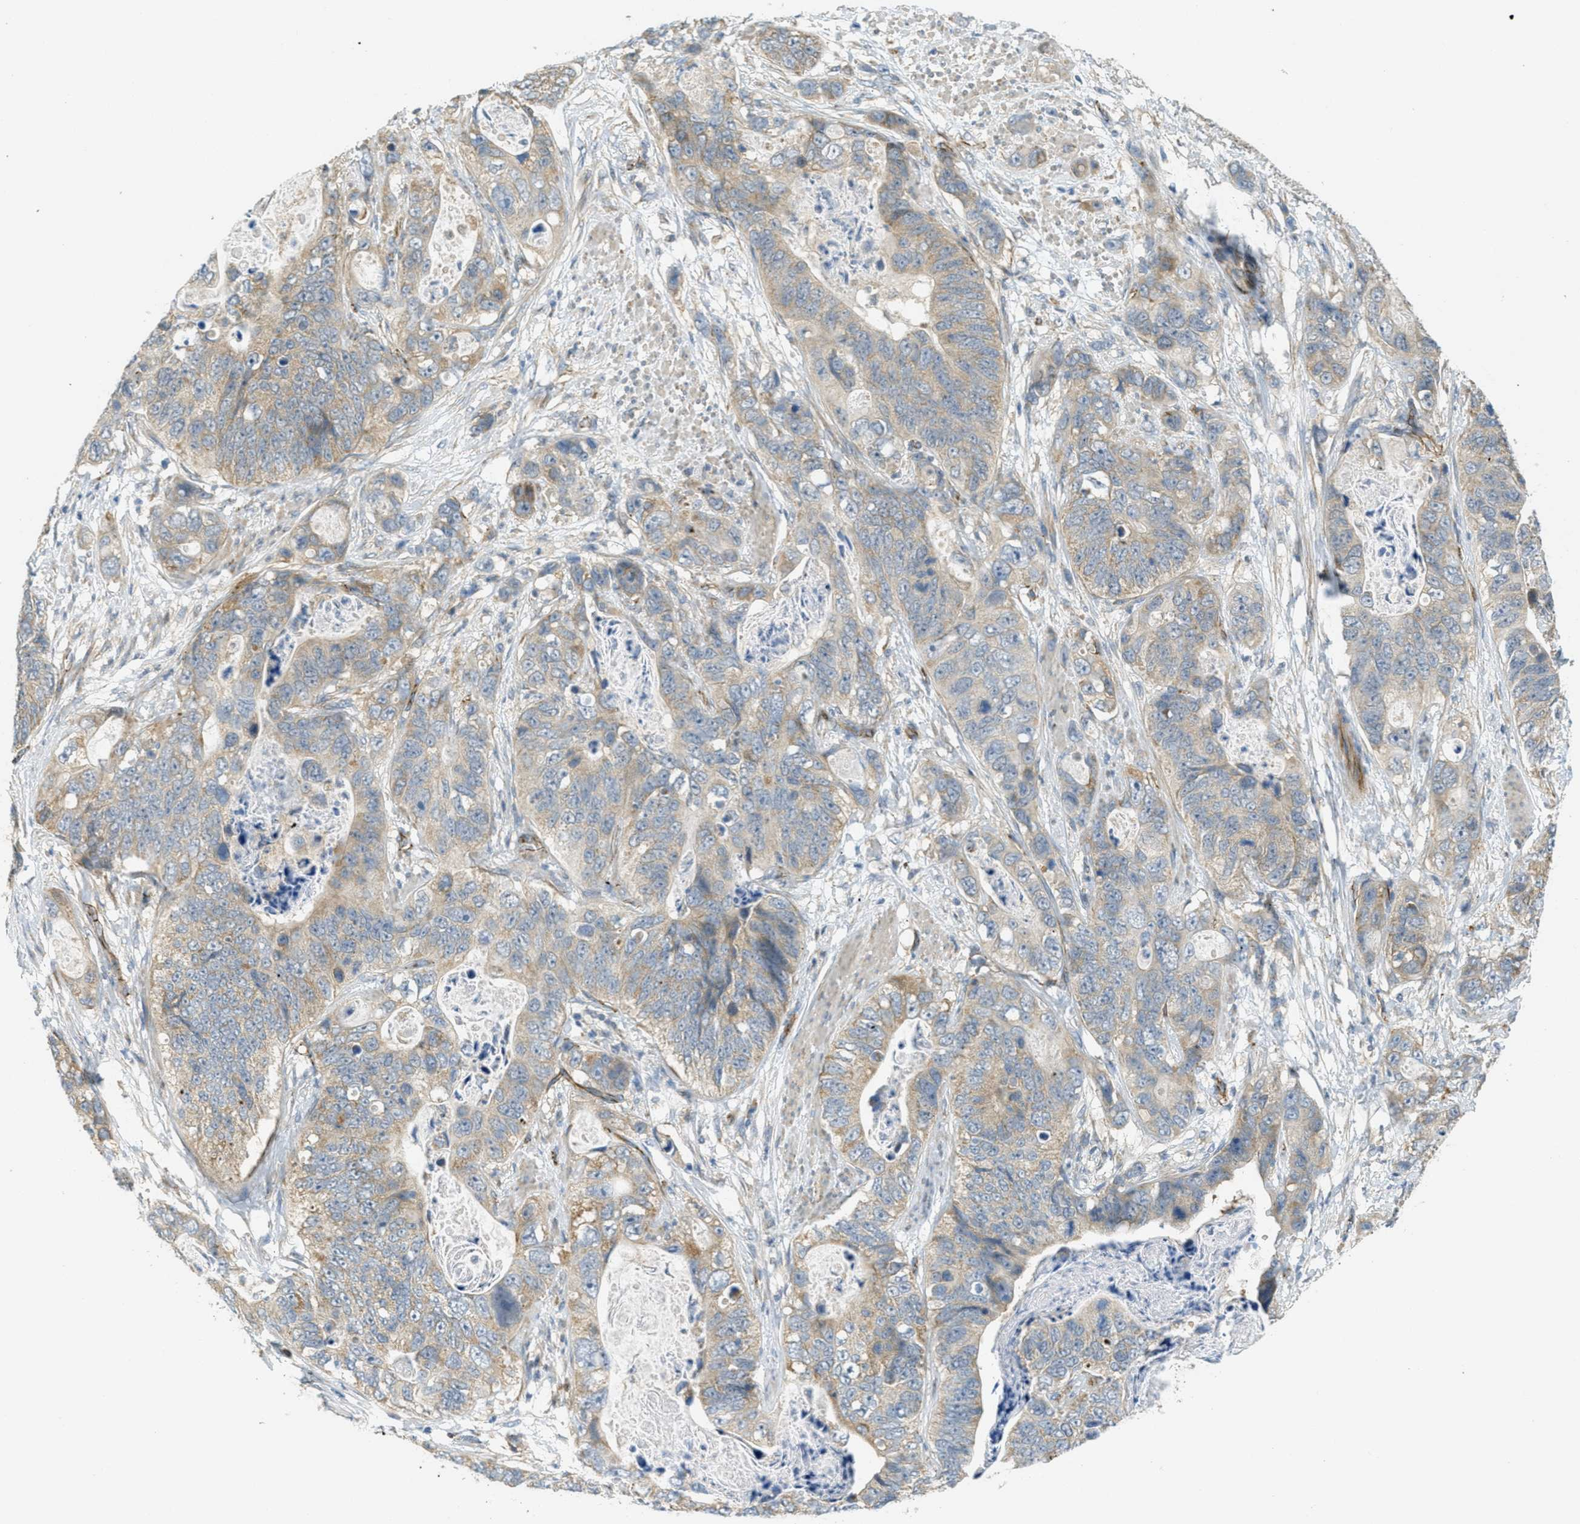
{"staining": {"intensity": "weak", "quantity": "25%-75%", "location": "cytoplasmic/membranous"}, "tissue": "stomach cancer", "cell_type": "Tumor cells", "image_type": "cancer", "snomed": [{"axis": "morphology", "description": "Adenocarcinoma, NOS"}, {"axis": "topography", "description": "Stomach"}], "caption": "This is an image of immunohistochemistry (IHC) staining of stomach cancer (adenocarcinoma), which shows weak expression in the cytoplasmic/membranous of tumor cells.", "gene": "JCAD", "patient": {"sex": "female", "age": 89}}